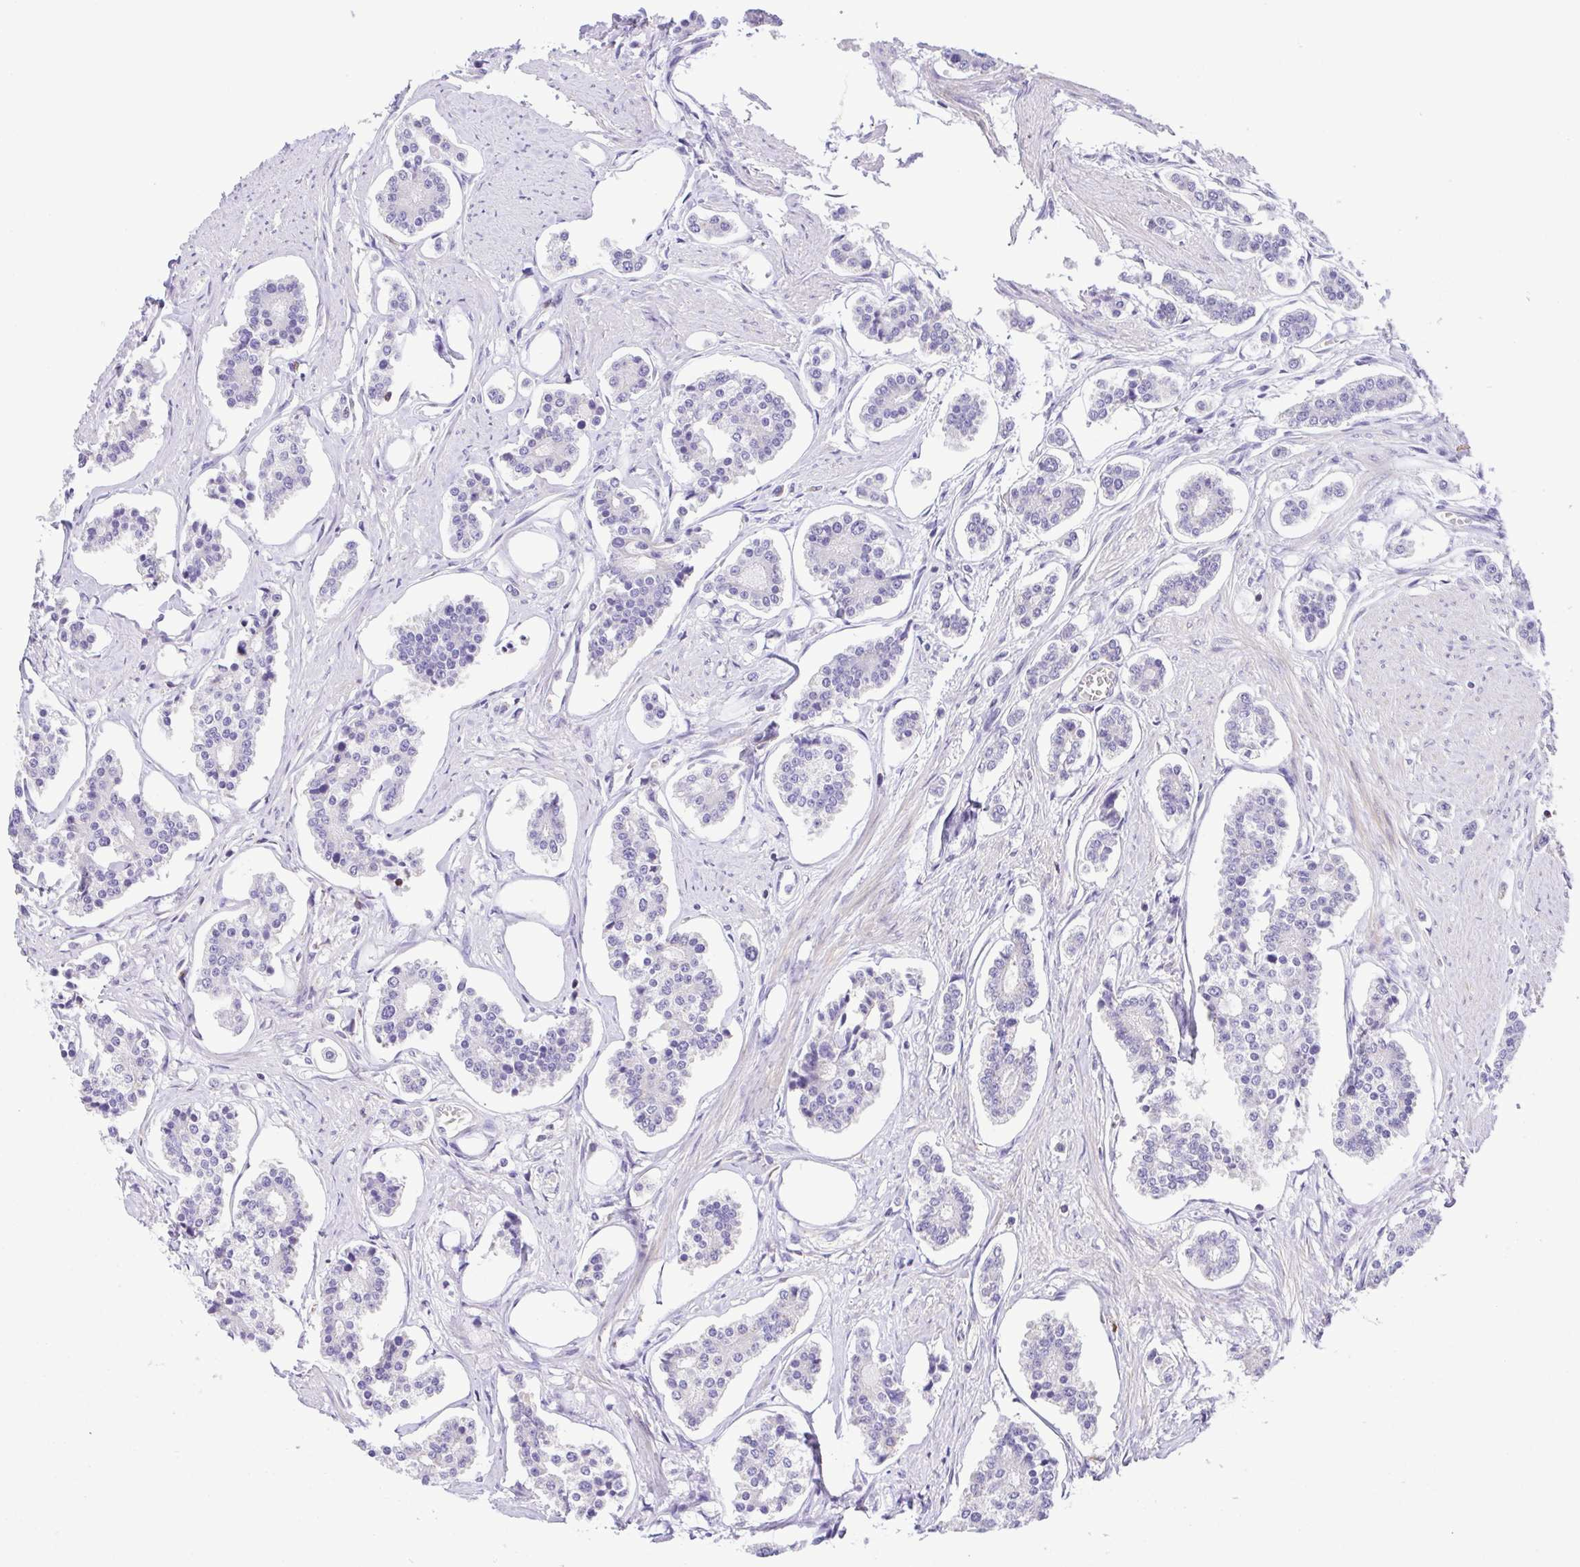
{"staining": {"intensity": "negative", "quantity": "none", "location": "none"}, "tissue": "carcinoid", "cell_type": "Tumor cells", "image_type": "cancer", "snomed": [{"axis": "morphology", "description": "Carcinoid, malignant, NOS"}, {"axis": "topography", "description": "Small intestine"}], "caption": "IHC of malignant carcinoid exhibits no staining in tumor cells. Brightfield microscopy of immunohistochemistry stained with DAB (3,3'-diaminobenzidine) (brown) and hematoxylin (blue), captured at high magnification.", "gene": "GPR182", "patient": {"sex": "female", "age": 65}}